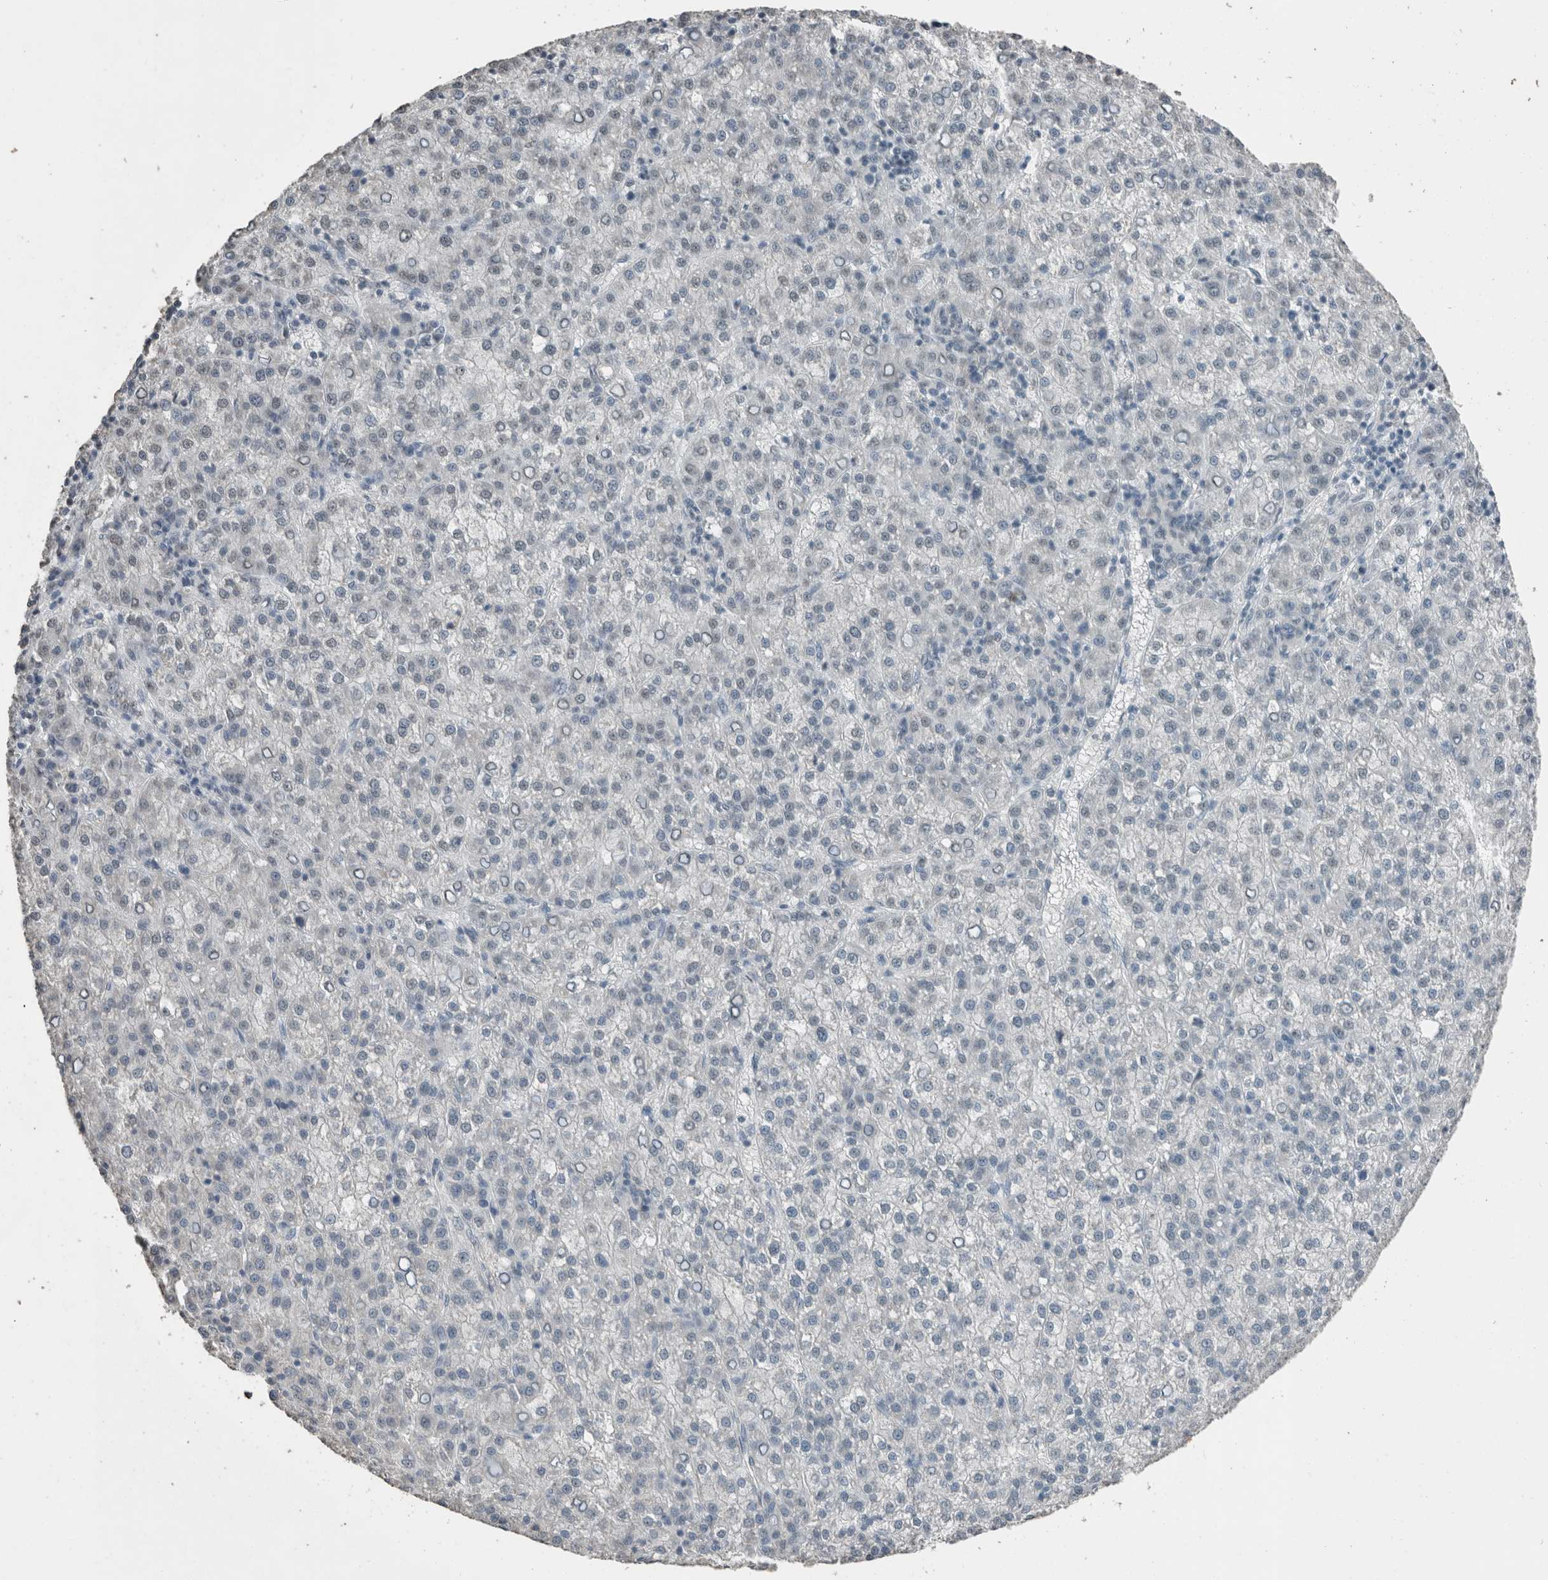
{"staining": {"intensity": "negative", "quantity": "none", "location": "none"}, "tissue": "liver cancer", "cell_type": "Tumor cells", "image_type": "cancer", "snomed": [{"axis": "morphology", "description": "Carcinoma, Hepatocellular, NOS"}, {"axis": "topography", "description": "Liver"}], "caption": "Tumor cells show no significant protein positivity in liver hepatocellular carcinoma.", "gene": "ACVR2B", "patient": {"sex": "female", "age": 58}}